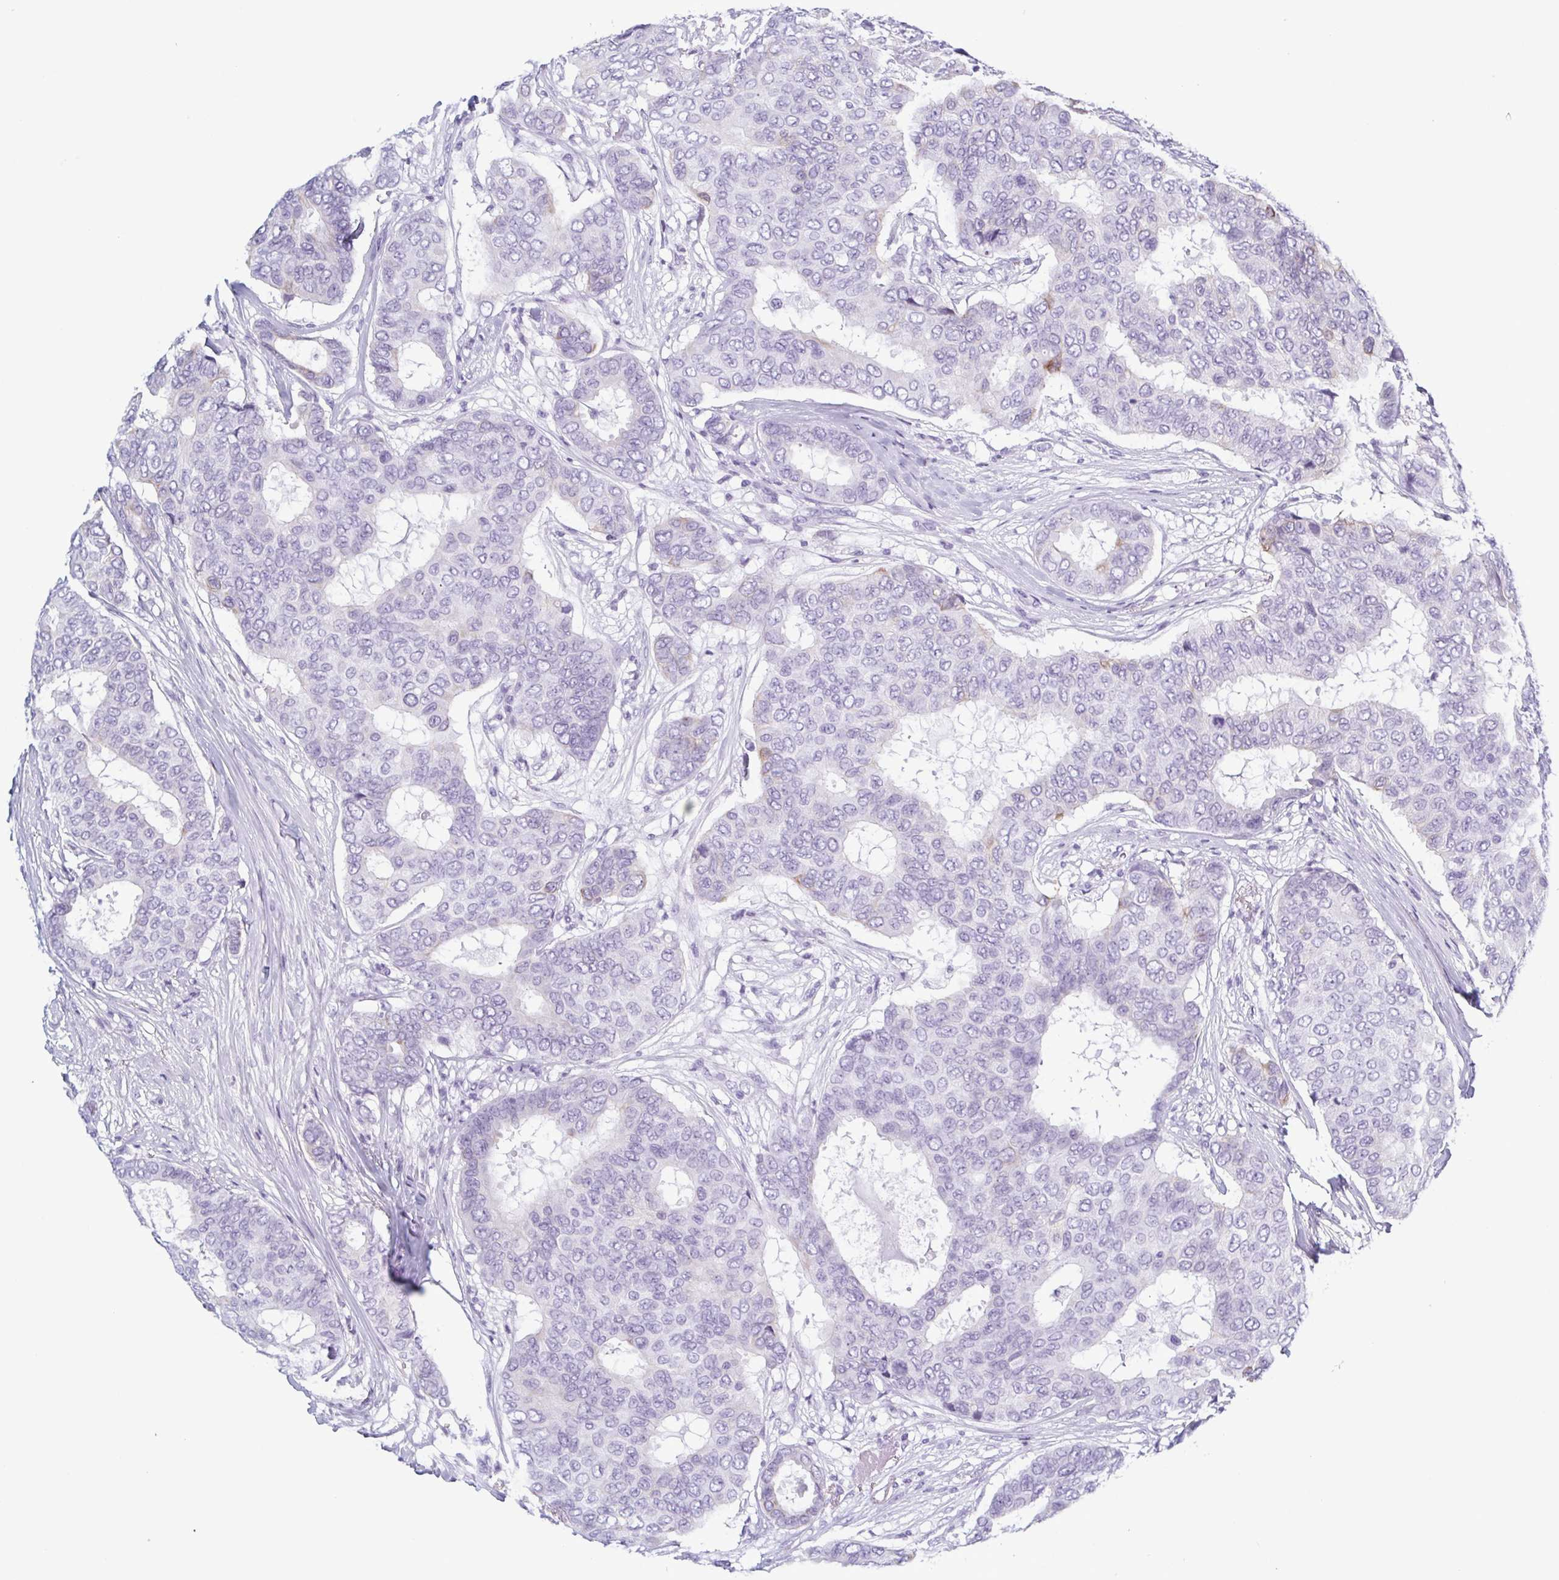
{"staining": {"intensity": "weak", "quantity": "<25%", "location": "cytoplasmic/membranous"}, "tissue": "breast cancer", "cell_type": "Tumor cells", "image_type": "cancer", "snomed": [{"axis": "morphology", "description": "Duct carcinoma"}, {"axis": "topography", "description": "Breast"}], "caption": "This image is of breast cancer stained with IHC to label a protein in brown with the nuclei are counter-stained blue. There is no staining in tumor cells.", "gene": "KRT10", "patient": {"sex": "female", "age": 75}}